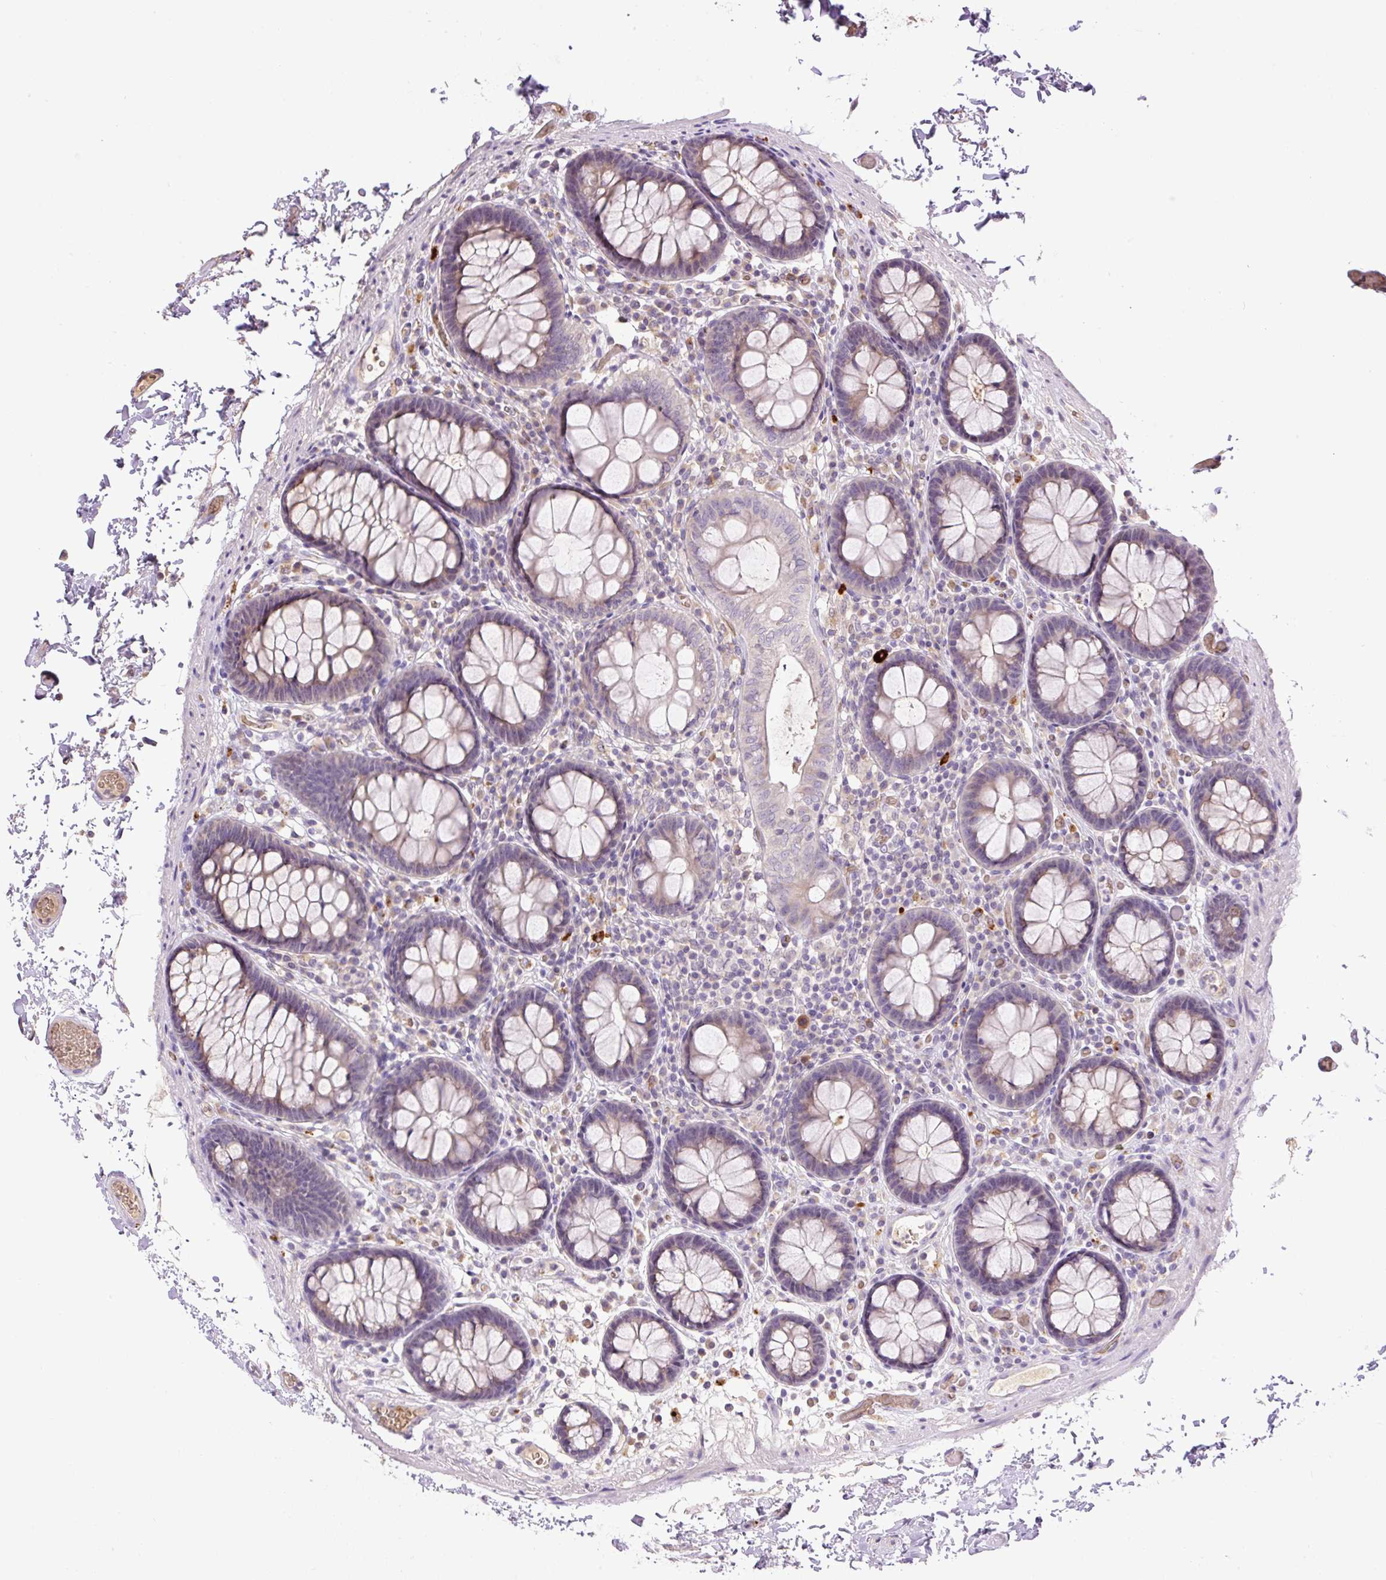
{"staining": {"intensity": "negative", "quantity": "none", "location": "none"}, "tissue": "colon", "cell_type": "Endothelial cells", "image_type": "normal", "snomed": [{"axis": "morphology", "description": "Normal tissue, NOS"}, {"axis": "topography", "description": "Colon"}, {"axis": "topography", "description": "Peripheral nerve tissue"}], "caption": "DAB immunohistochemical staining of benign colon demonstrates no significant expression in endothelial cells. (DAB (3,3'-diaminobenzidine) immunohistochemistry visualized using brightfield microscopy, high magnification).", "gene": "HABP4", "patient": {"sex": "male", "age": 84}}